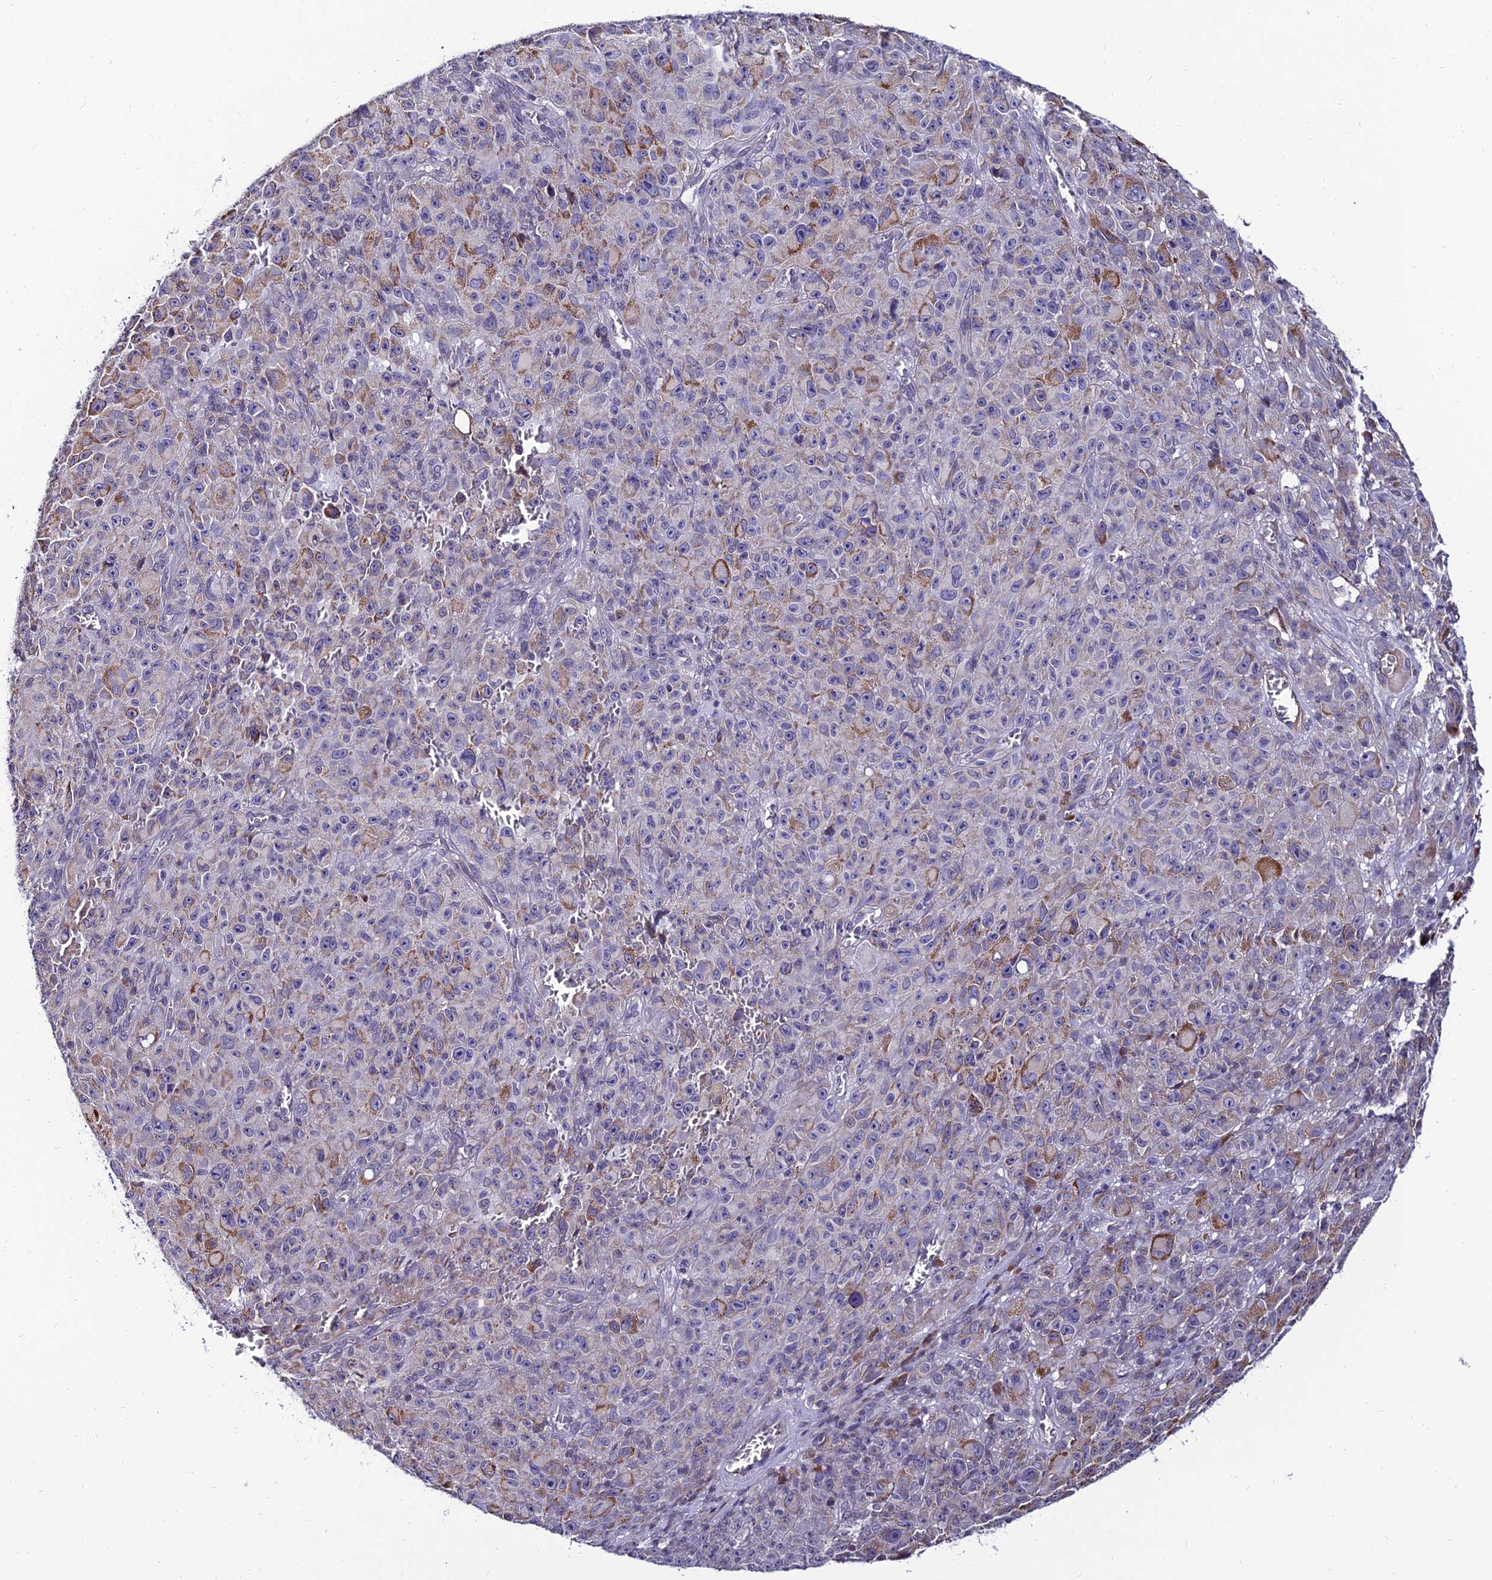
{"staining": {"intensity": "moderate", "quantity": "<25%", "location": "cytoplasmic/membranous"}, "tissue": "melanoma", "cell_type": "Tumor cells", "image_type": "cancer", "snomed": [{"axis": "morphology", "description": "Malignant melanoma, NOS"}, {"axis": "topography", "description": "Skin"}], "caption": "Moderate cytoplasmic/membranous staining is identified in approximately <25% of tumor cells in malignant melanoma.", "gene": "CDNF", "patient": {"sex": "female", "age": 82}}